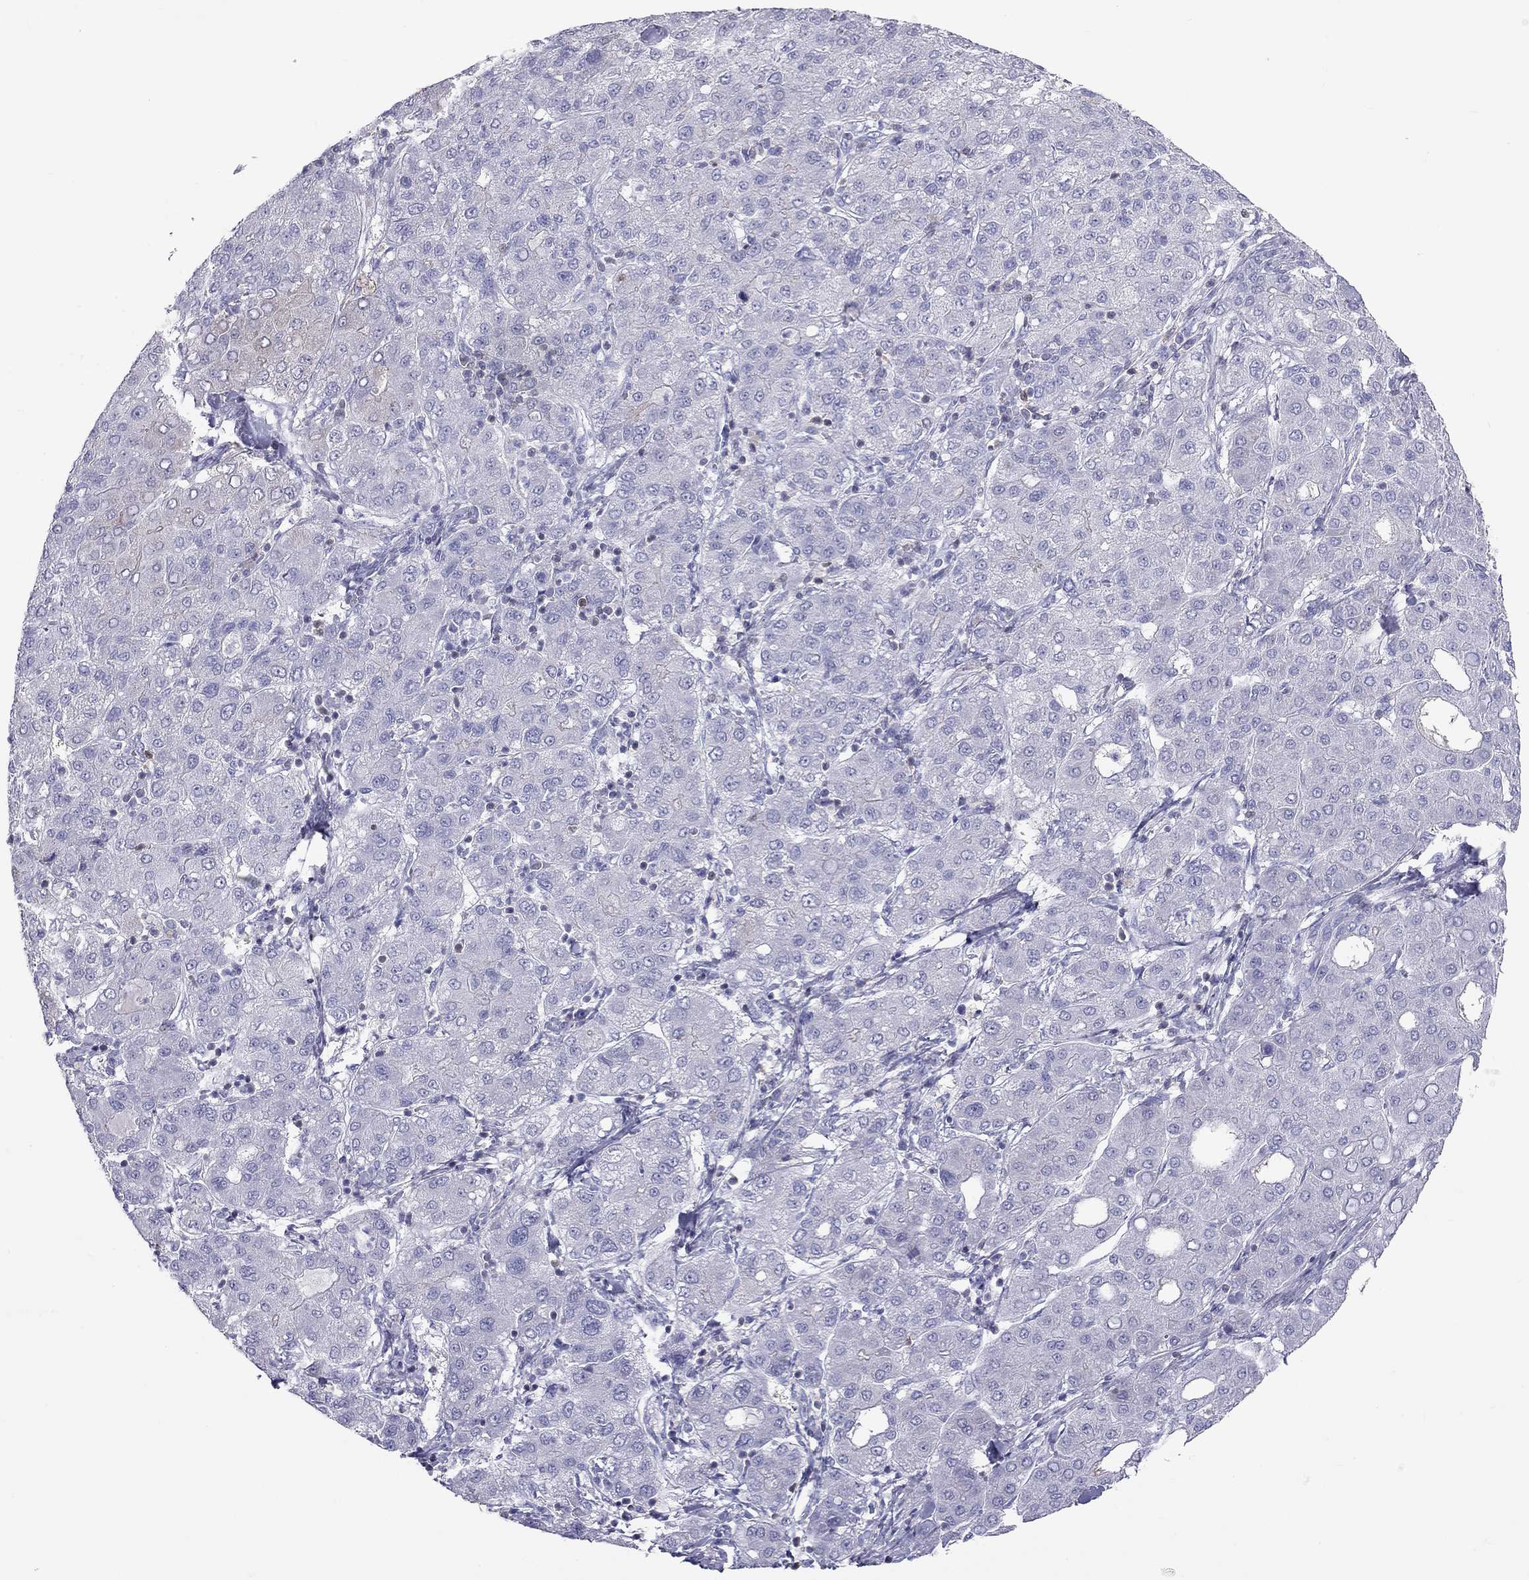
{"staining": {"intensity": "negative", "quantity": "none", "location": "none"}, "tissue": "liver cancer", "cell_type": "Tumor cells", "image_type": "cancer", "snomed": [{"axis": "morphology", "description": "Carcinoma, Hepatocellular, NOS"}, {"axis": "topography", "description": "Liver"}], "caption": "There is no significant positivity in tumor cells of liver cancer. (DAB immunohistochemistry (IHC) with hematoxylin counter stain).", "gene": "SH2D2A", "patient": {"sex": "male", "age": 65}}